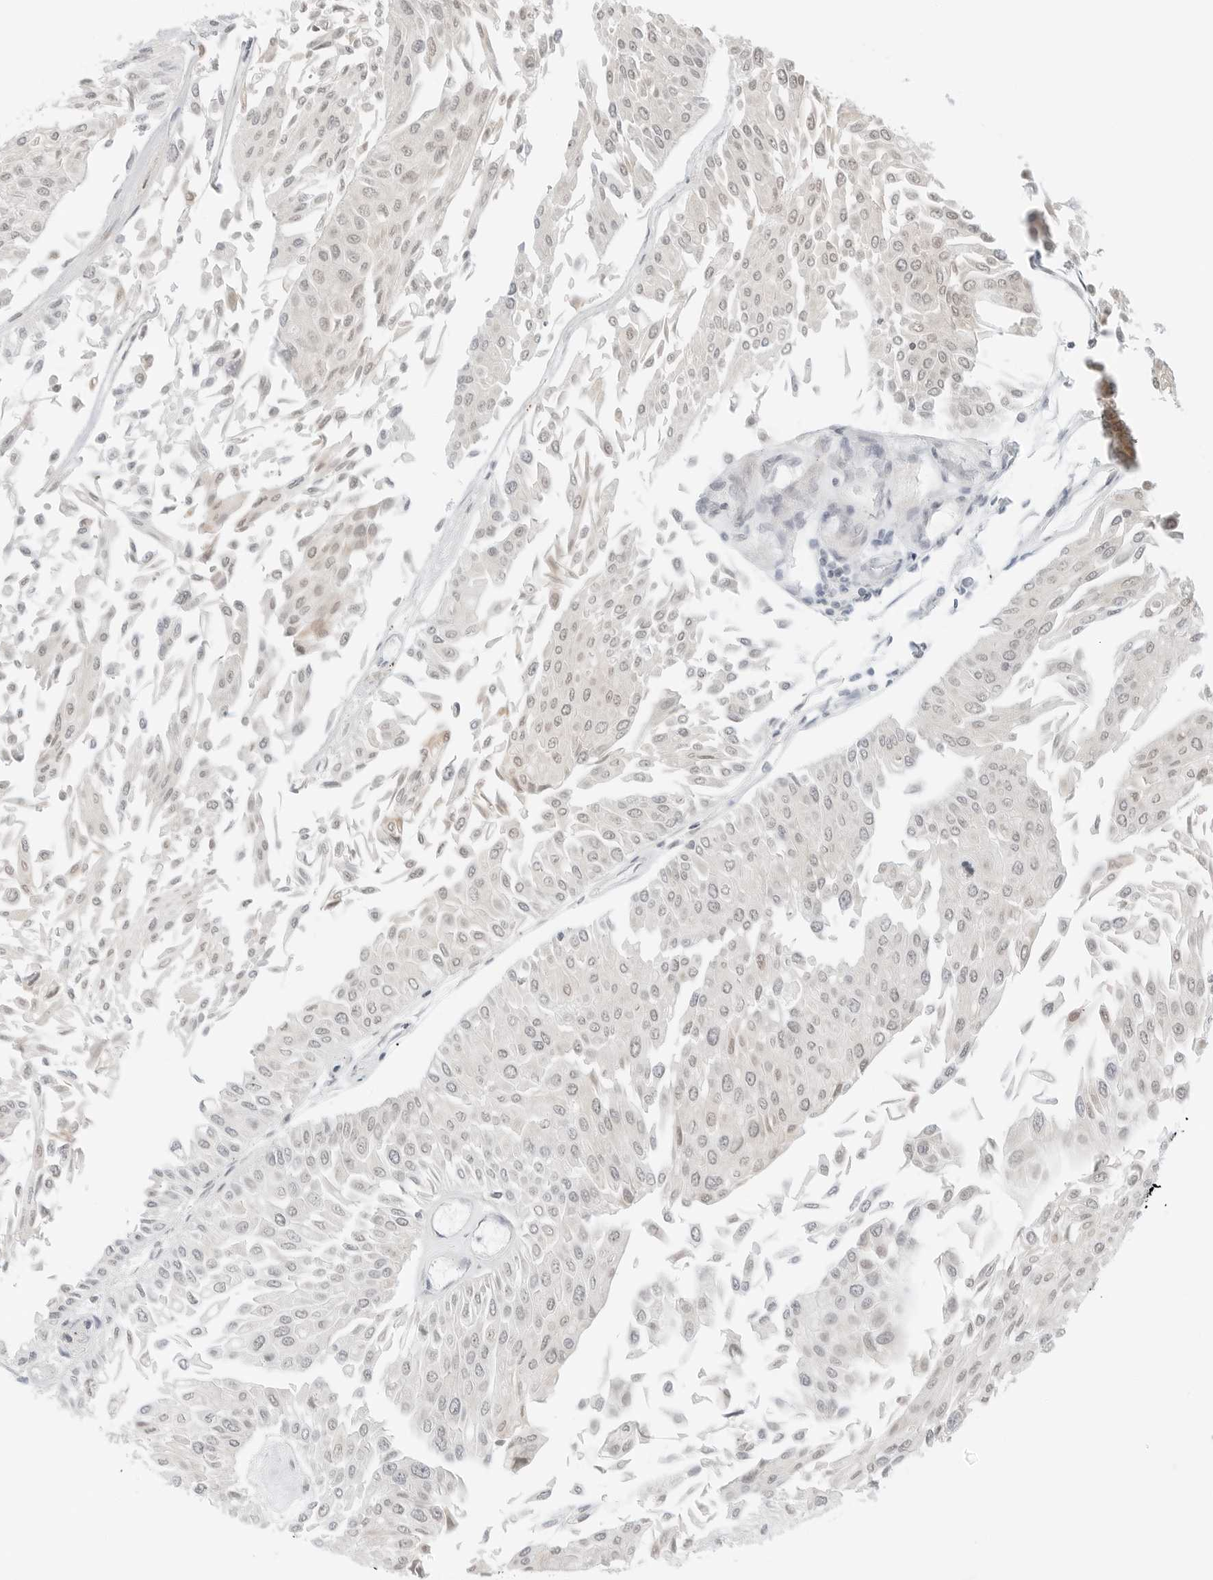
{"staining": {"intensity": "weak", "quantity": "<25%", "location": "nuclear"}, "tissue": "urothelial cancer", "cell_type": "Tumor cells", "image_type": "cancer", "snomed": [{"axis": "morphology", "description": "Urothelial carcinoma, Low grade"}, {"axis": "topography", "description": "Urinary bladder"}], "caption": "IHC photomicrograph of urothelial cancer stained for a protein (brown), which reveals no staining in tumor cells.", "gene": "IQCC", "patient": {"sex": "male", "age": 67}}